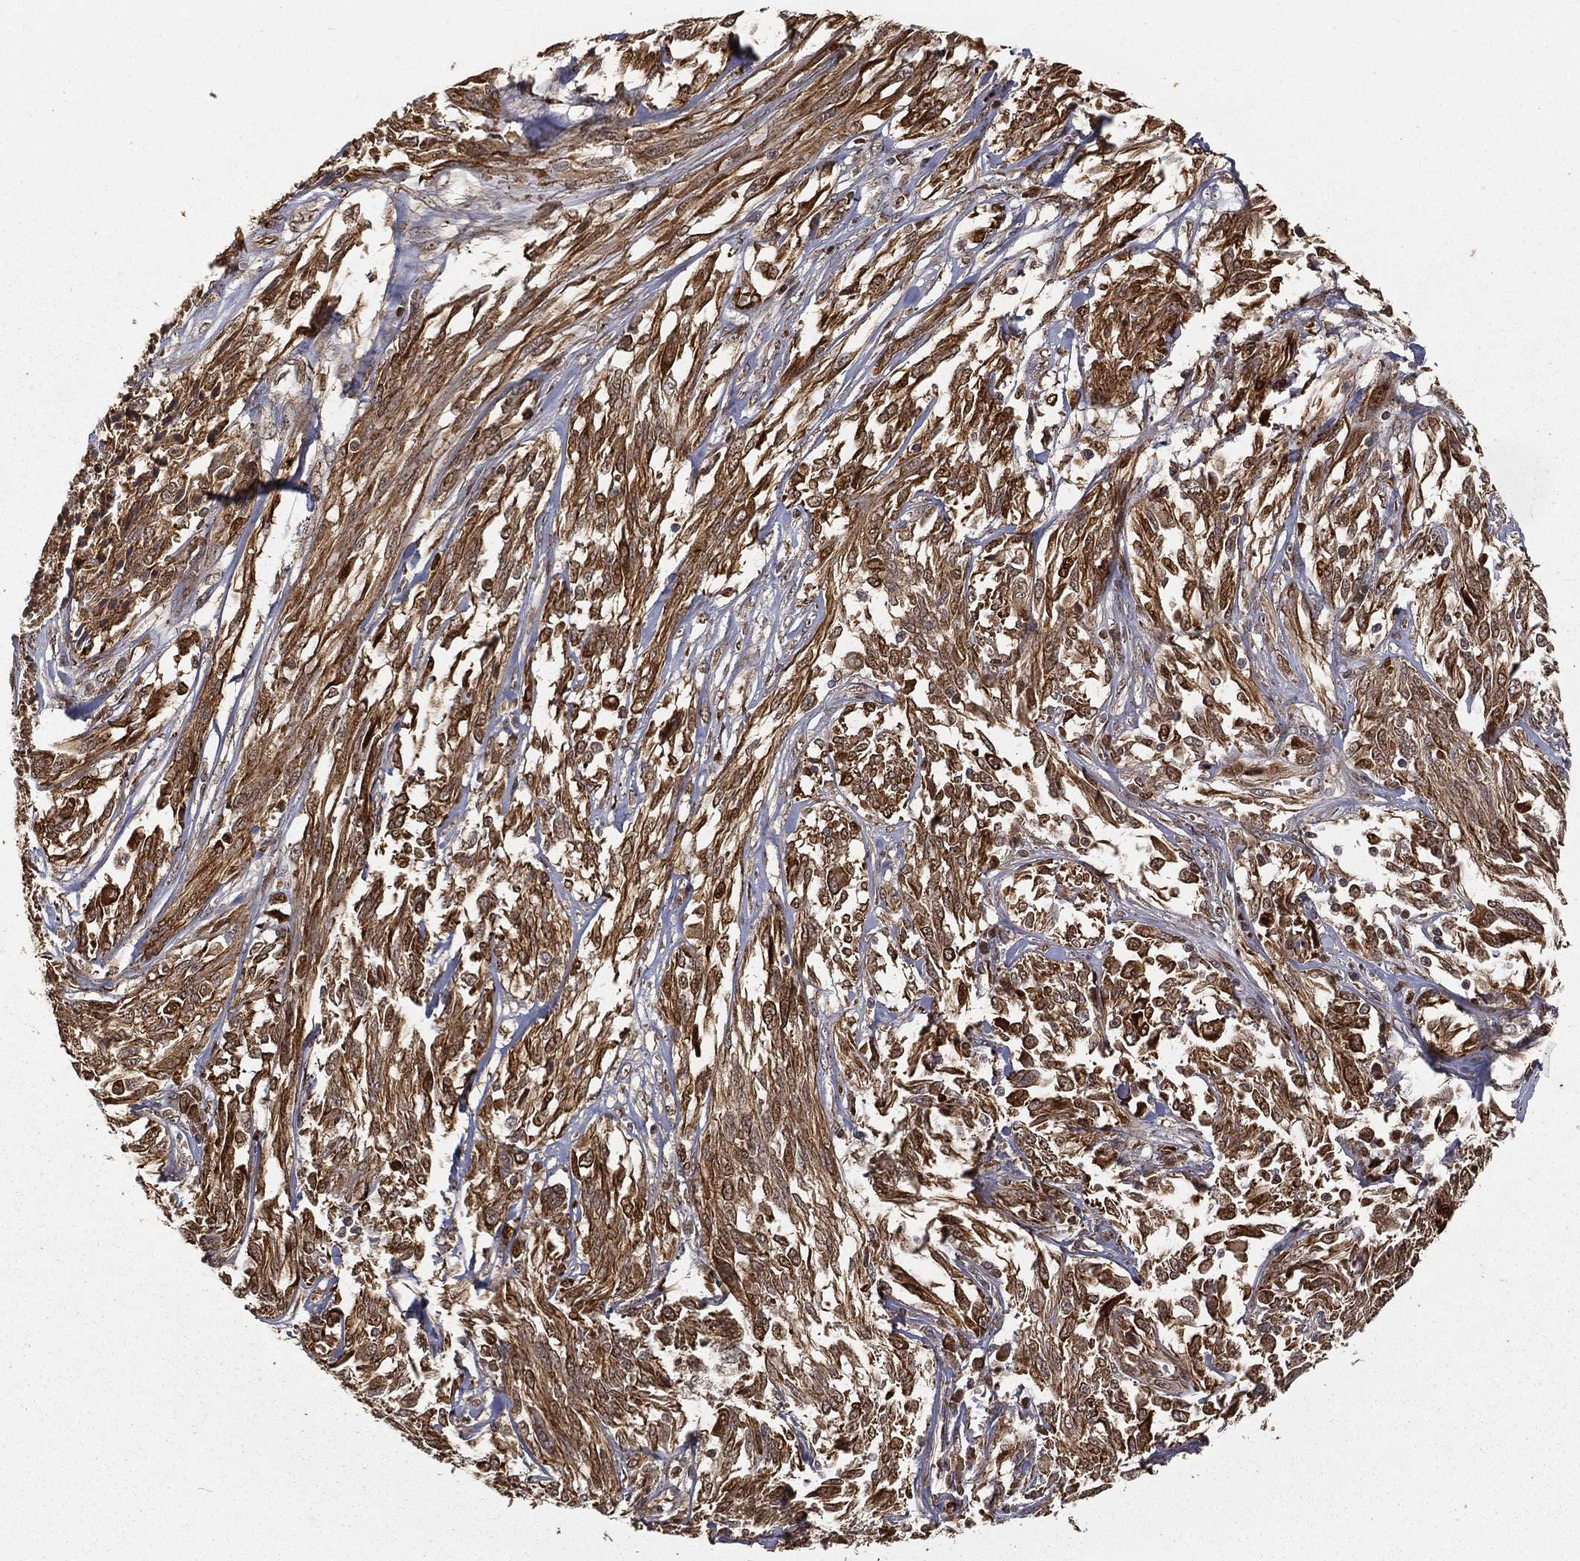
{"staining": {"intensity": "moderate", "quantity": ">75%", "location": "cytoplasmic/membranous"}, "tissue": "melanoma", "cell_type": "Tumor cells", "image_type": "cancer", "snomed": [{"axis": "morphology", "description": "Malignant melanoma, NOS"}, {"axis": "topography", "description": "Skin"}], "caption": "A photomicrograph of melanoma stained for a protein demonstrates moderate cytoplasmic/membranous brown staining in tumor cells. Using DAB (brown) and hematoxylin (blue) stains, captured at high magnification using brightfield microscopy.", "gene": "MAPK1", "patient": {"sex": "female", "age": 91}}